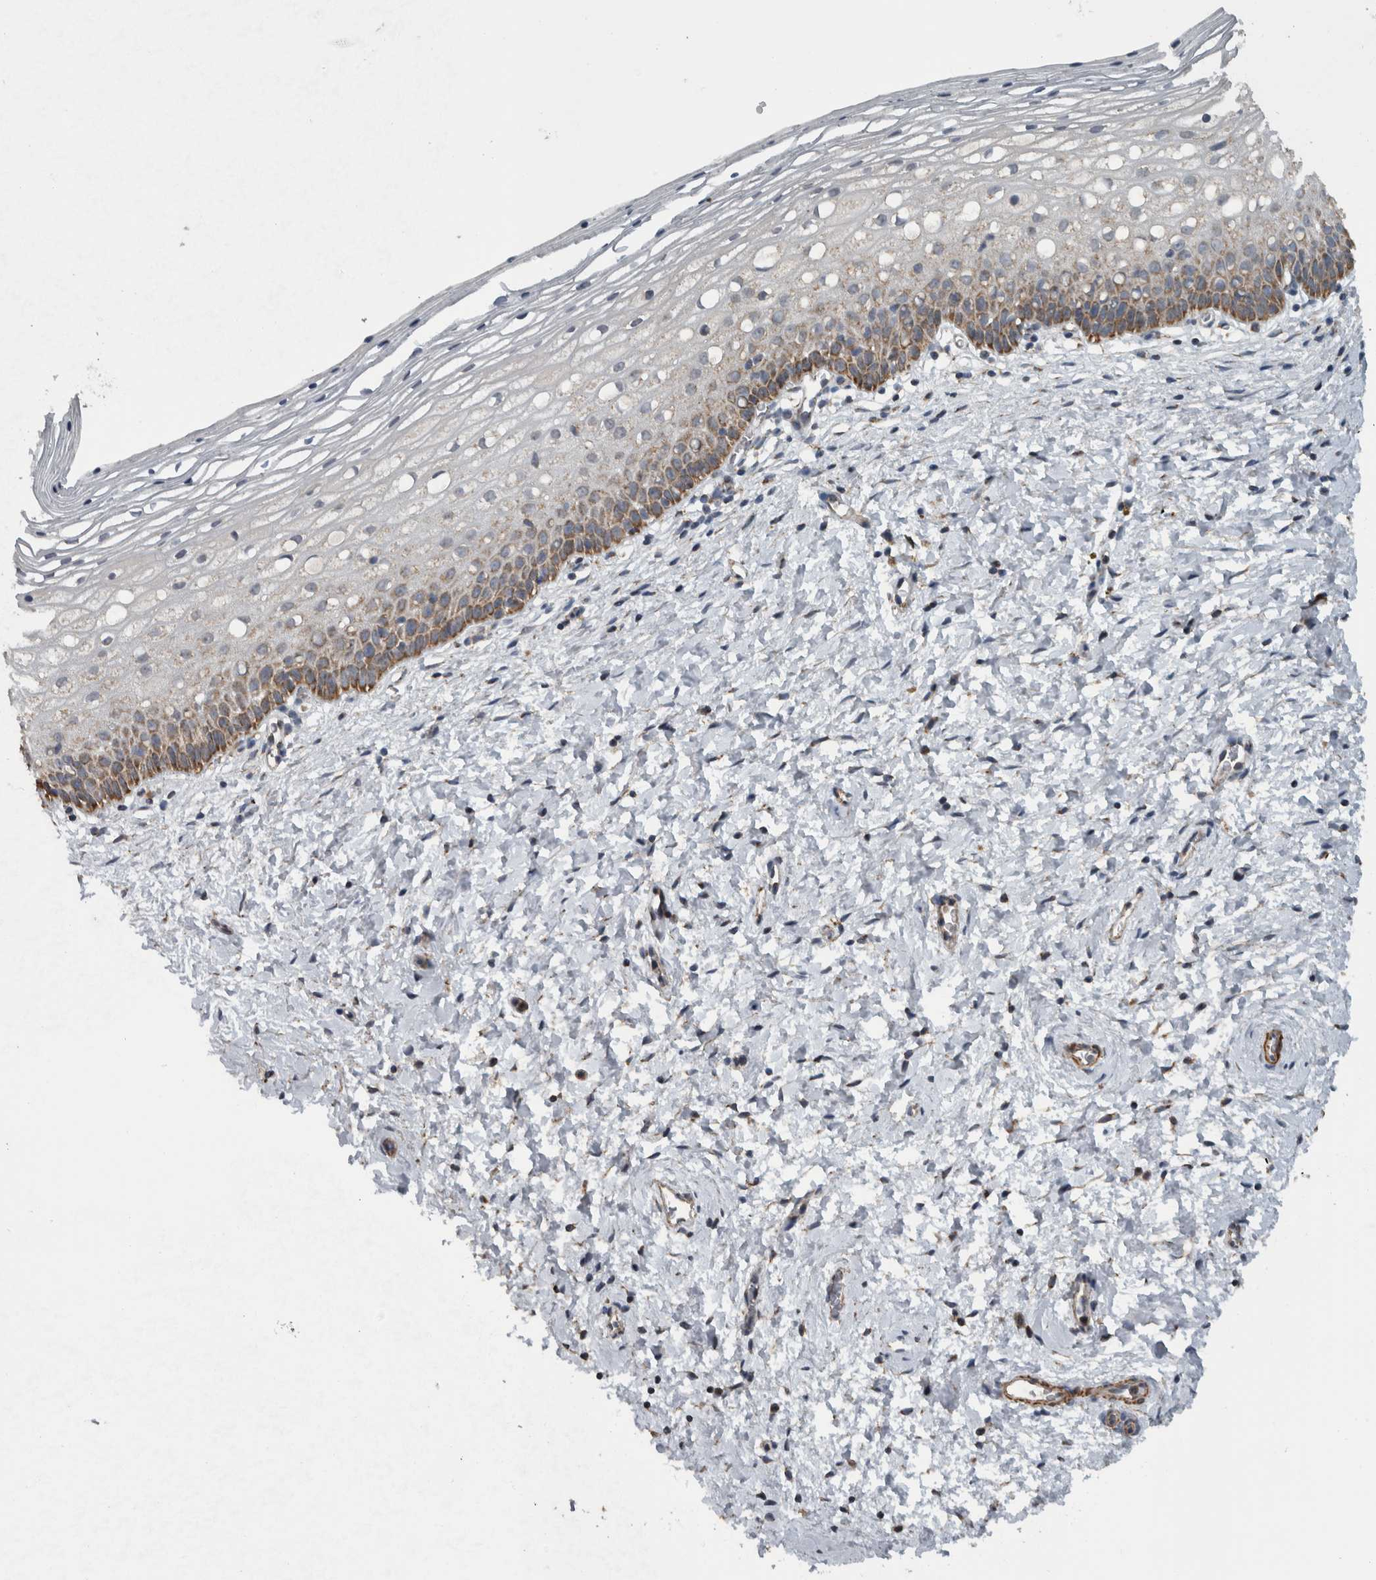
{"staining": {"intensity": "strong", "quantity": "<25%", "location": "cytoplasmic/membranous"}, "tissue": "cervix", "cell_type": "Squamous epithelial cells", "image_type": "normal", "snomed": [{"axis": "morphology", "description": "Normal tissue, NOS"}, {"axis": "topography", "description": "Cervix"}], "caption": "A medium amount of strong cytoplasmic/membranous staining is present in about <25% of squamous epithelial cells in normal cervix. Using DAB (brown) and hematoxylin (blue) stains, captured at high magnification using brightfield microscopy.", "gene": "ARMC1", "patient": {"sex": "female", "age": 72}}